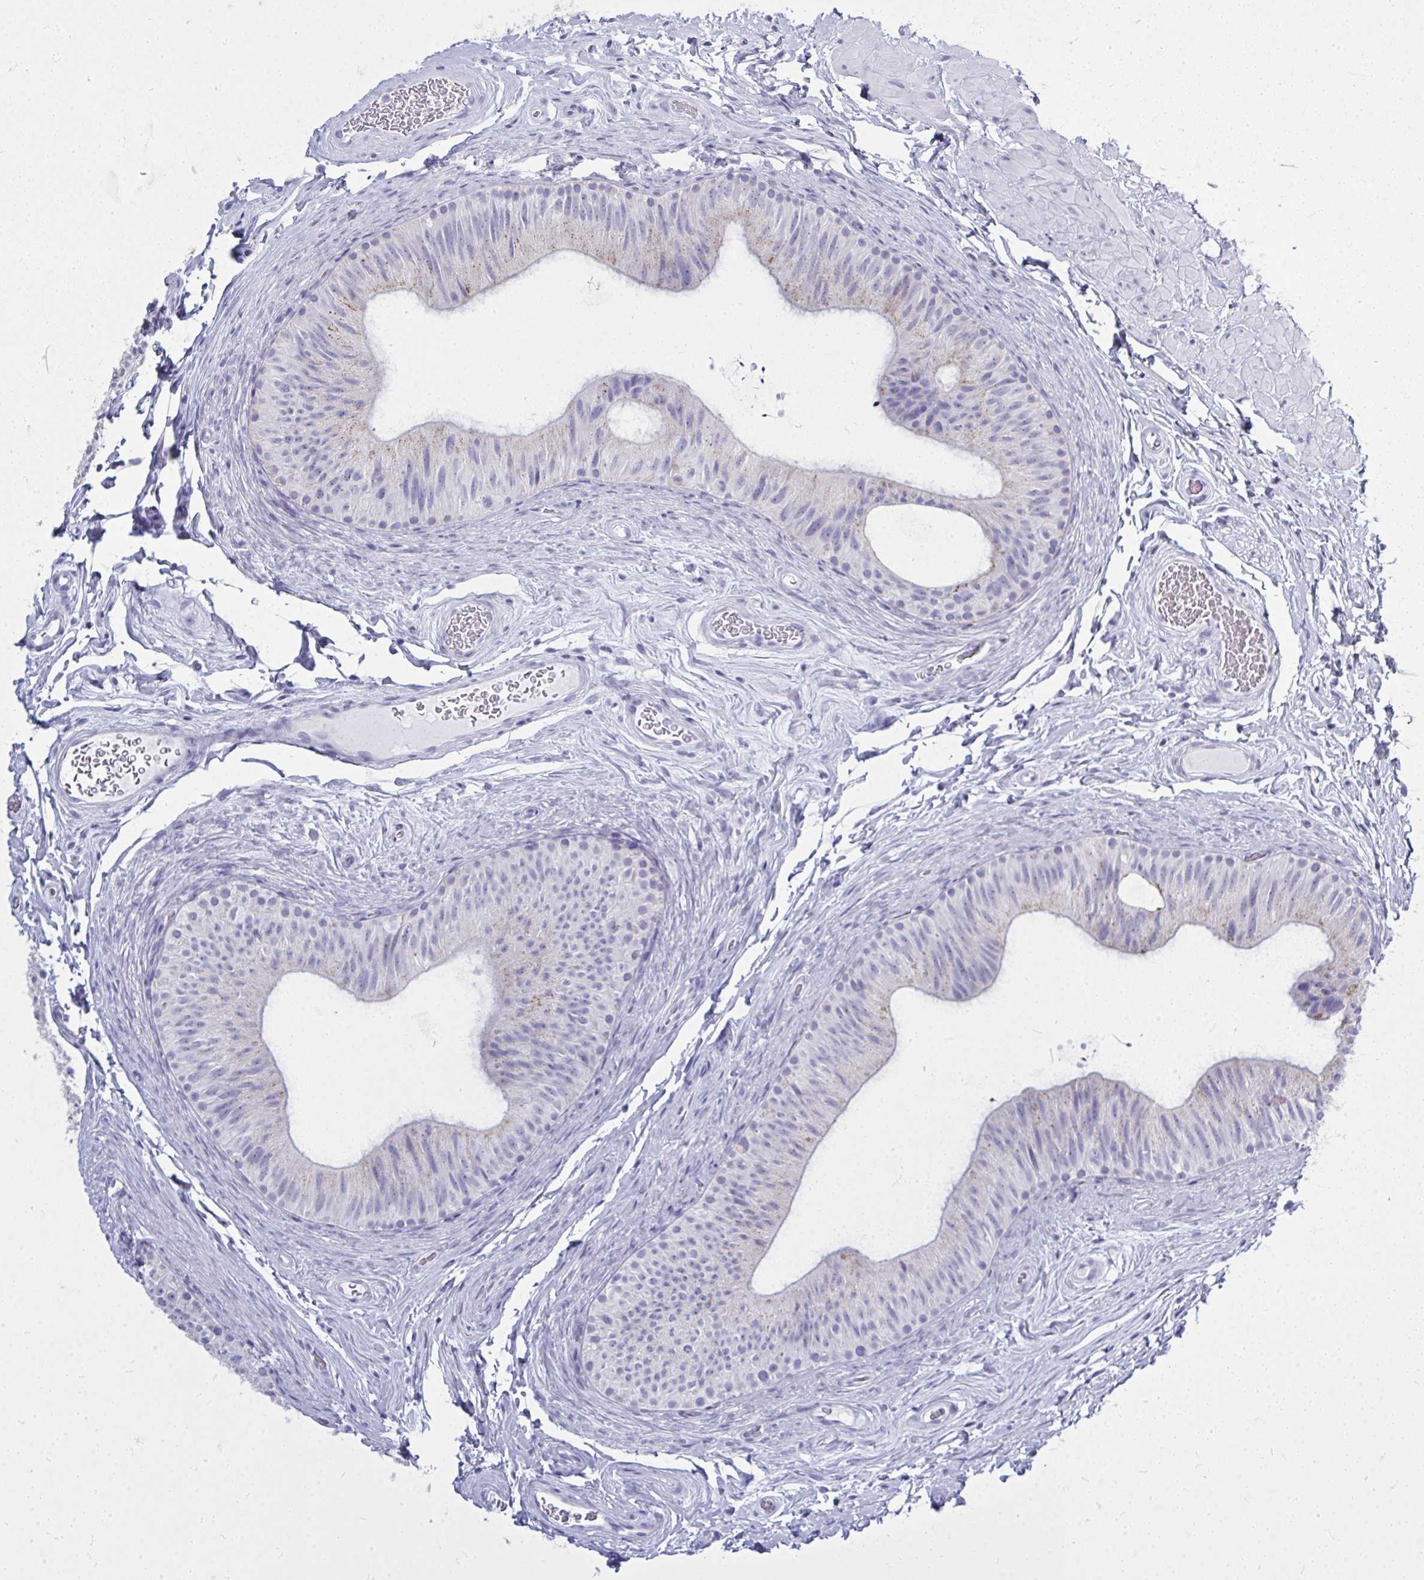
{"staining": {"intensity": "weak", "quantity": "25%-75%", "location": "cytoplasmic/membranous"}, "tissue": "epididymis", "cell_type": "Glandular cells", "image_type": "normal", "snomed": [{"axis": "morphology", "description": "Normal tissue, NOS"}, {"axis": "topography", "description": "Epididymis, spermatic cord, NOS"}, {"axis": "topography", "description": "Epididymis"}], "caption": "High-power microscopy captured an immunohistochemistry photomicrograph of normal epididymis, revealing weak cytoplasmic/membranous staining in approximately 25%-75% of glandular cells.", "gene": "QDPR", "patient": {"sex": "male", "age": 31}}